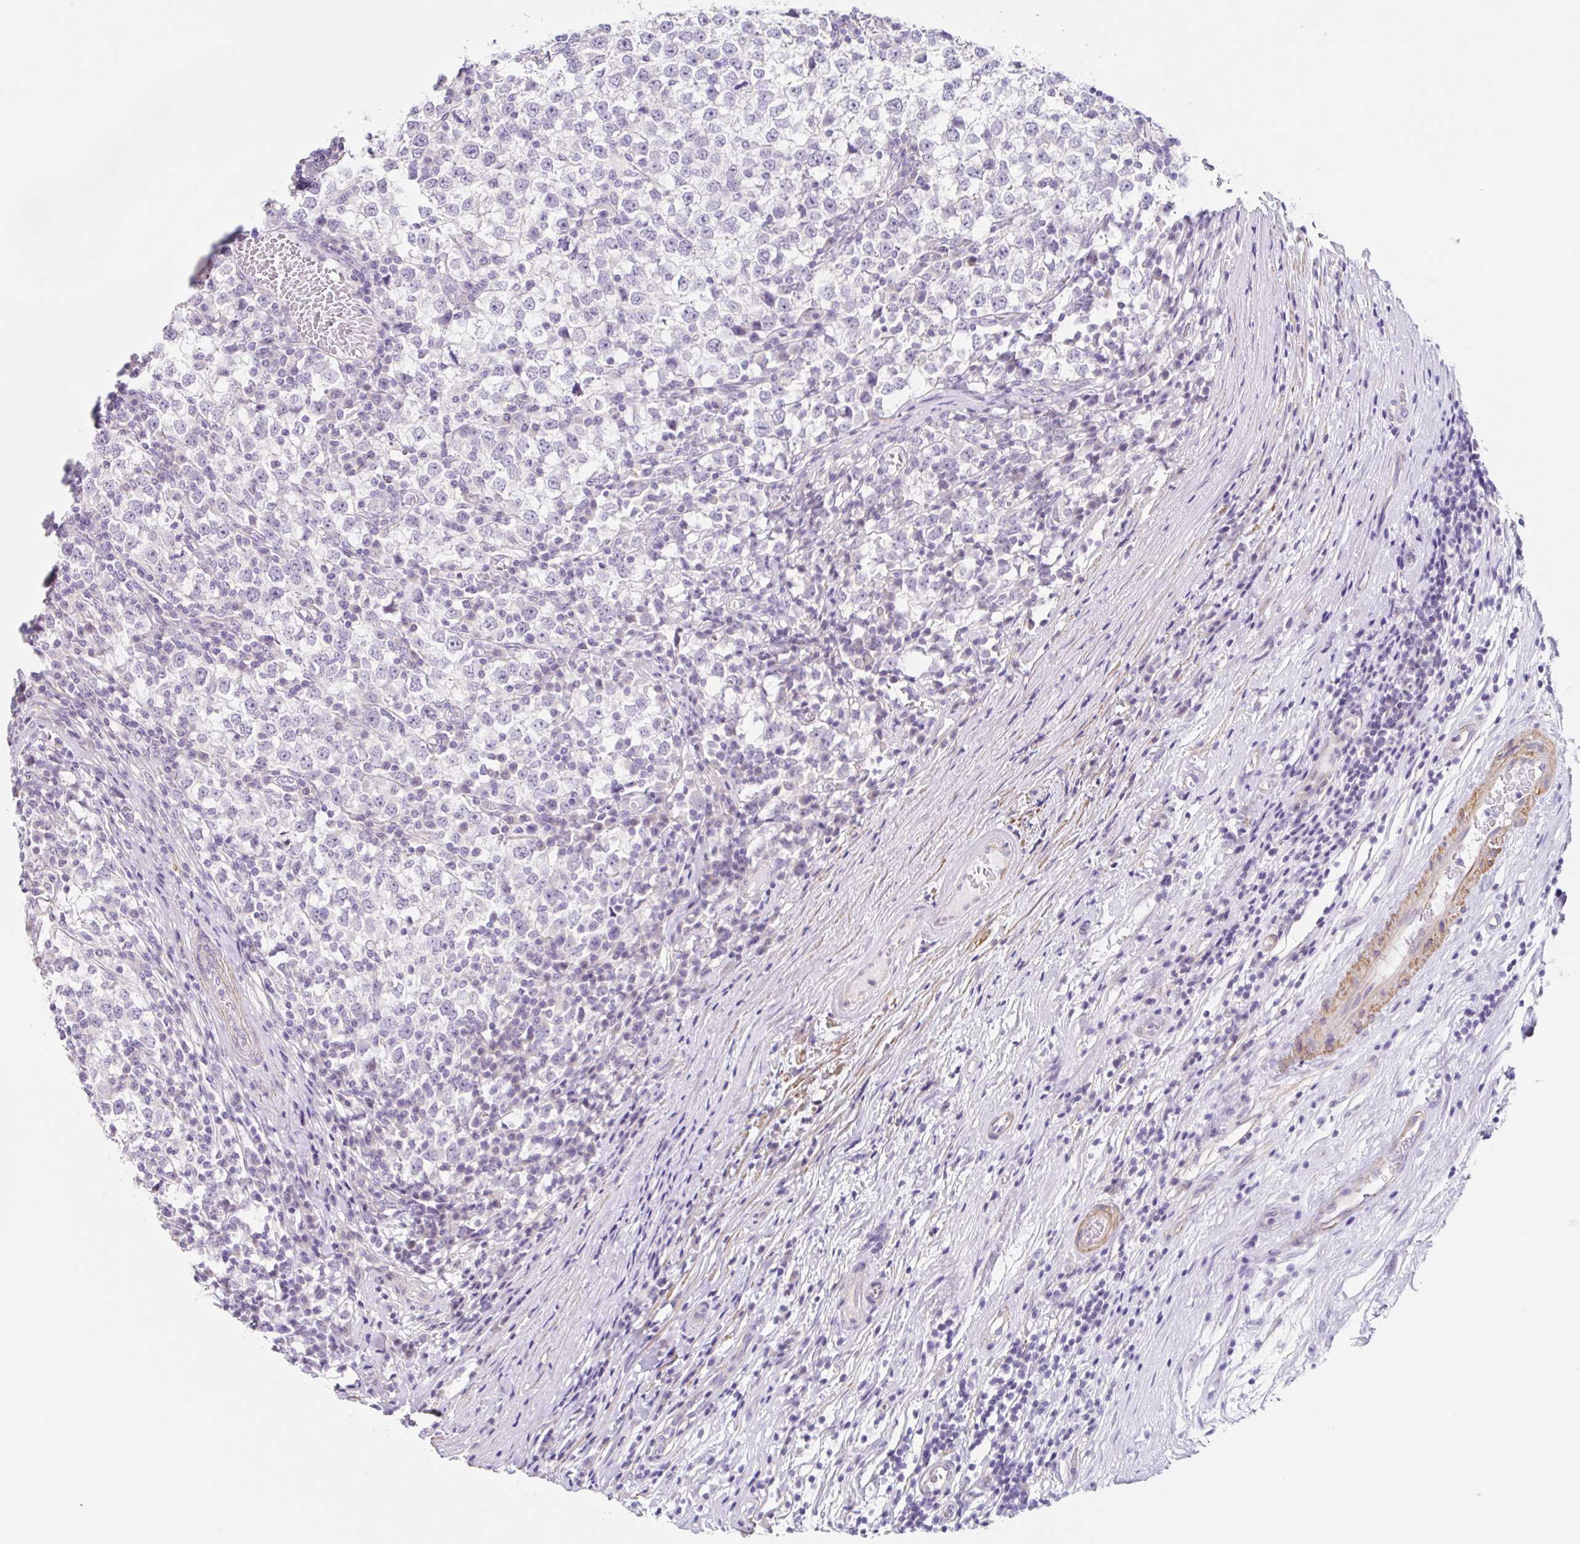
{"staining": {"intensity": "negative", "quantity": "none", "location": "none"}, "tissue": "testis cancer", "cell_type": "Tumor cells", "image_type": "cancer", "snomed": [{"axis": "morphology", "description": "Seminoma, NOS"}, {"axis": "topography", "description": "Testis"}], "caption": "Tumor cells are negative for brown protein staining in testis cancer.", "gene": "DCAF17", "patient": {"sex": "male", "age": 65}}